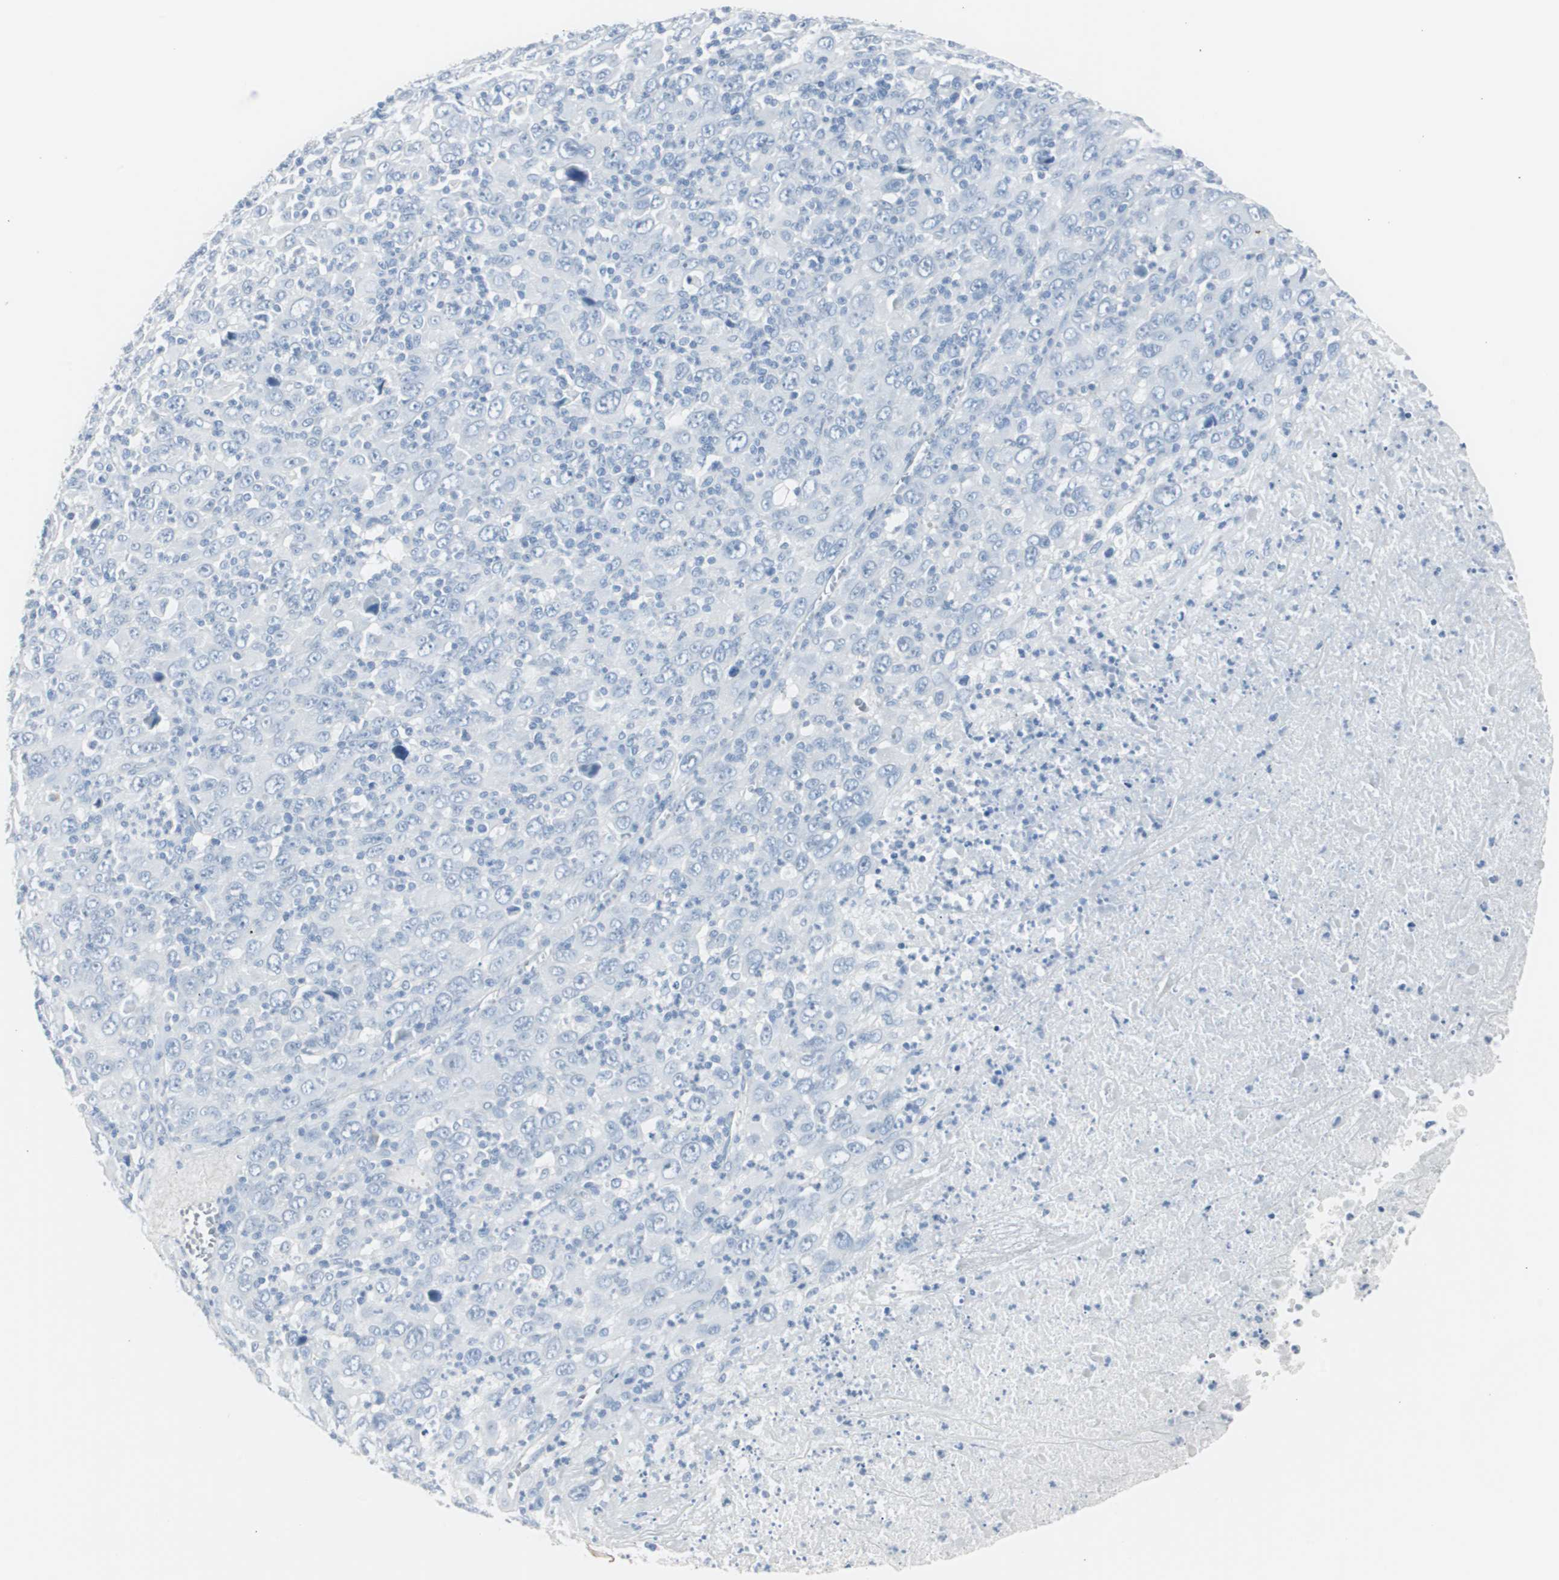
{"staining": {"intensity": "negative", "quantity": "none", "location": "none"}, "tissue": "melanoma", "cell_type": "Tumor cells", "image_type": "cancer", "snomed": [{"axis": "morphology", "description": "Malignant melanoma, Metastatic site"}, {"axis": "topography", "description": "Skin"}], "caption": "Immunohistochemistry histopathology image of human malignant melanoma (metastatic site) stained for a protein (brown), which reveals no expression in tumor cells.", "gene": "S100A7", "patient": {"sex": "female", "age": 56}}